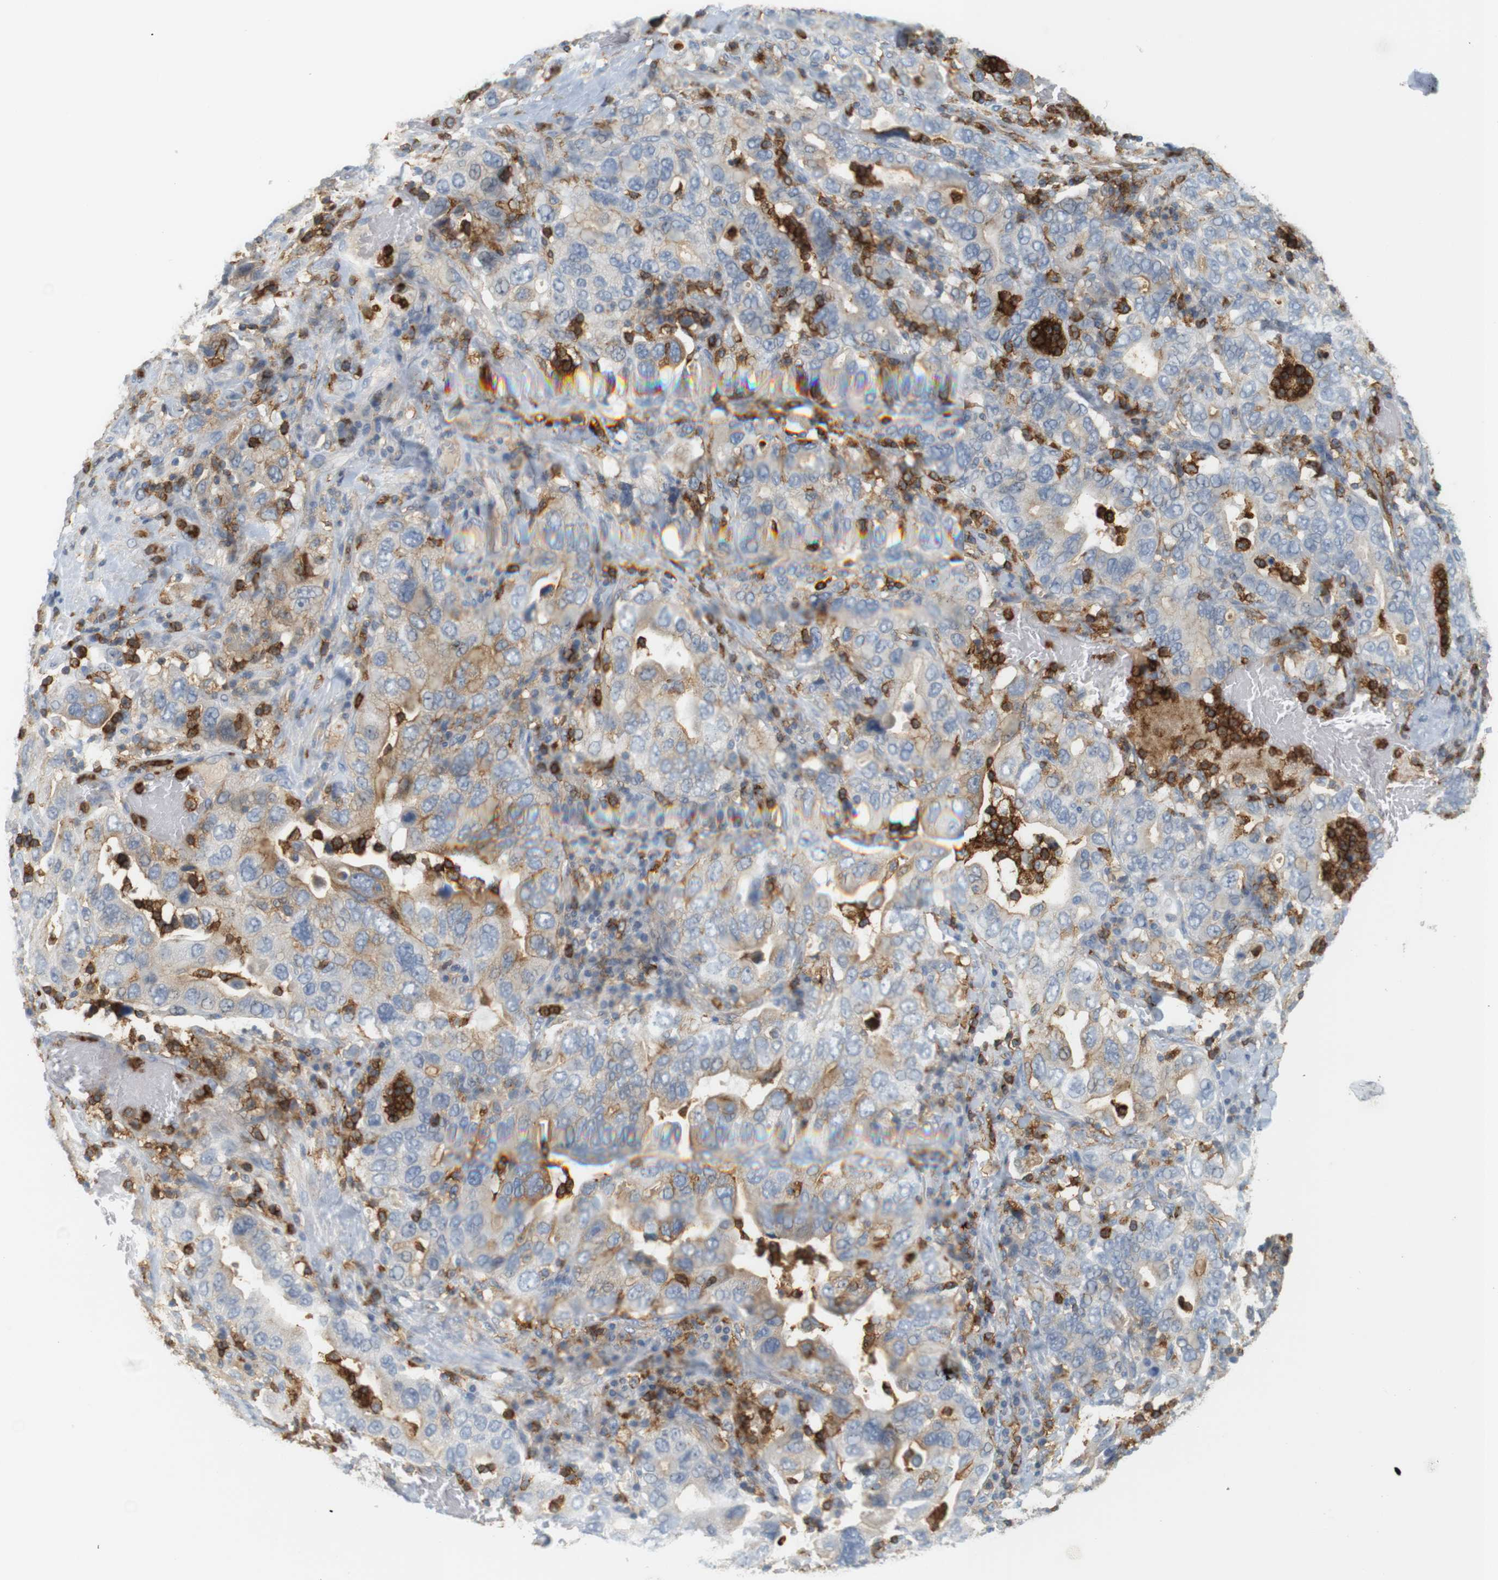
{"staining": {"intensity": "weak", "quantity": "25%-75%", "location": "cytoplasmic/membranous"}, "tissue": "stomach cancer", "cell_type": "Tumor cells", "image_type": "cancer", "snomed": [{"axis": "morphology", "description": "Adenocarcinoma, NOS"}, {"axis": "topography", "description": "Stomach, upper"}], "caption": "A brown stain shows weak cytoplasmic/membranous expression of a protein in human stomach cancer tumor cells.", "gene": "SIRPA", "patient": {"sex": "male", "age": 62}}